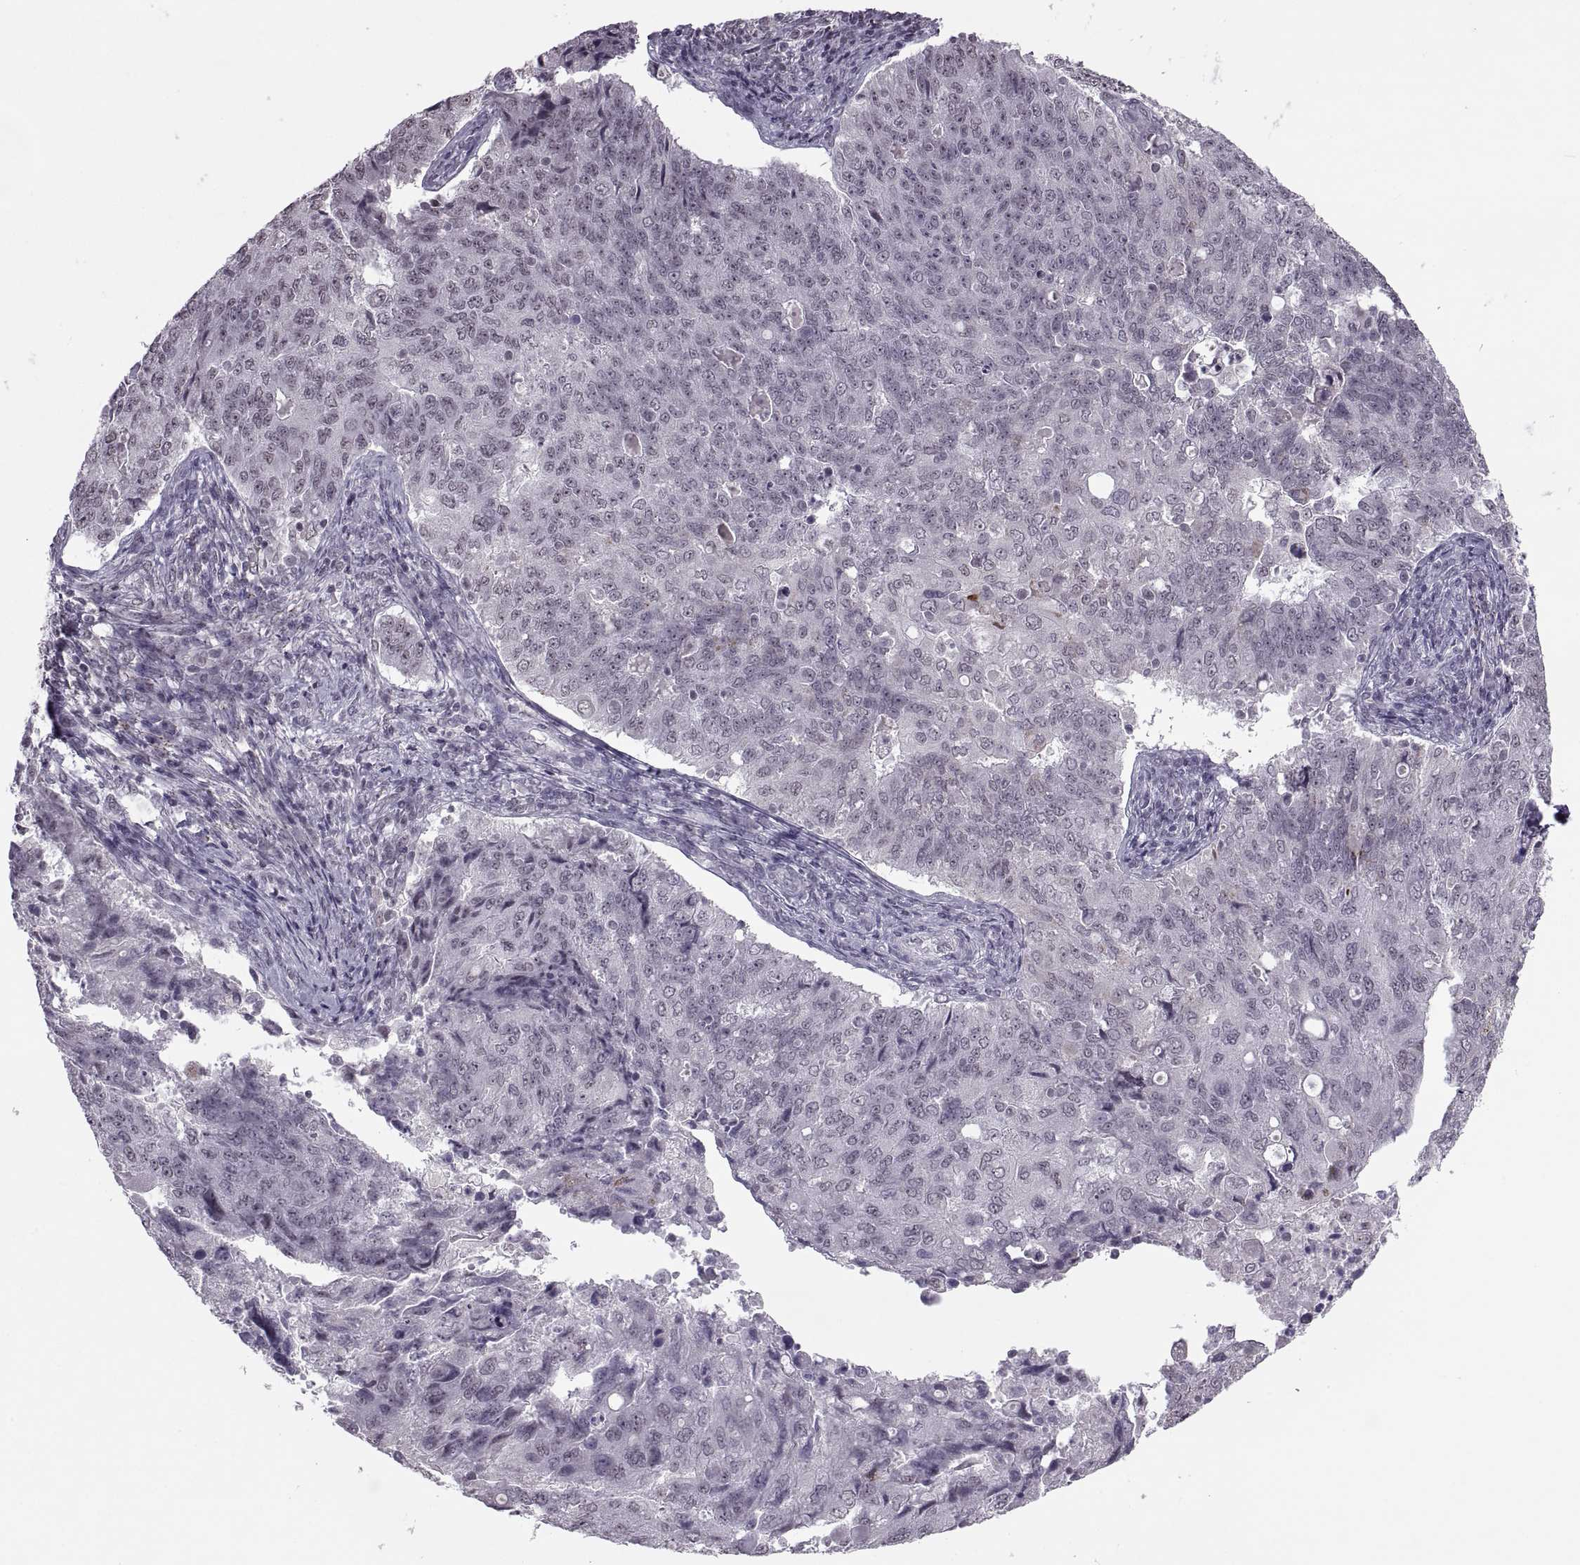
{"staining": {"intensity": "negative", "quantity": "none", "location": "none"}, "tissue": "endometrial cancer", "cell_type": "Tumor cells", "image_type": "cancer", "snomed": [{"axis": "morphology", "description": "Adenocarcinoma, NOS"}, {"axis": "topography", "description": "Endometrium"}], "caption": "Immunohistochemistry of adenocarcinoma (endometrial) exhibits no staining in tumor cells.", "gene": "OTP", "patient": {"sex": "female", "age": 43}}